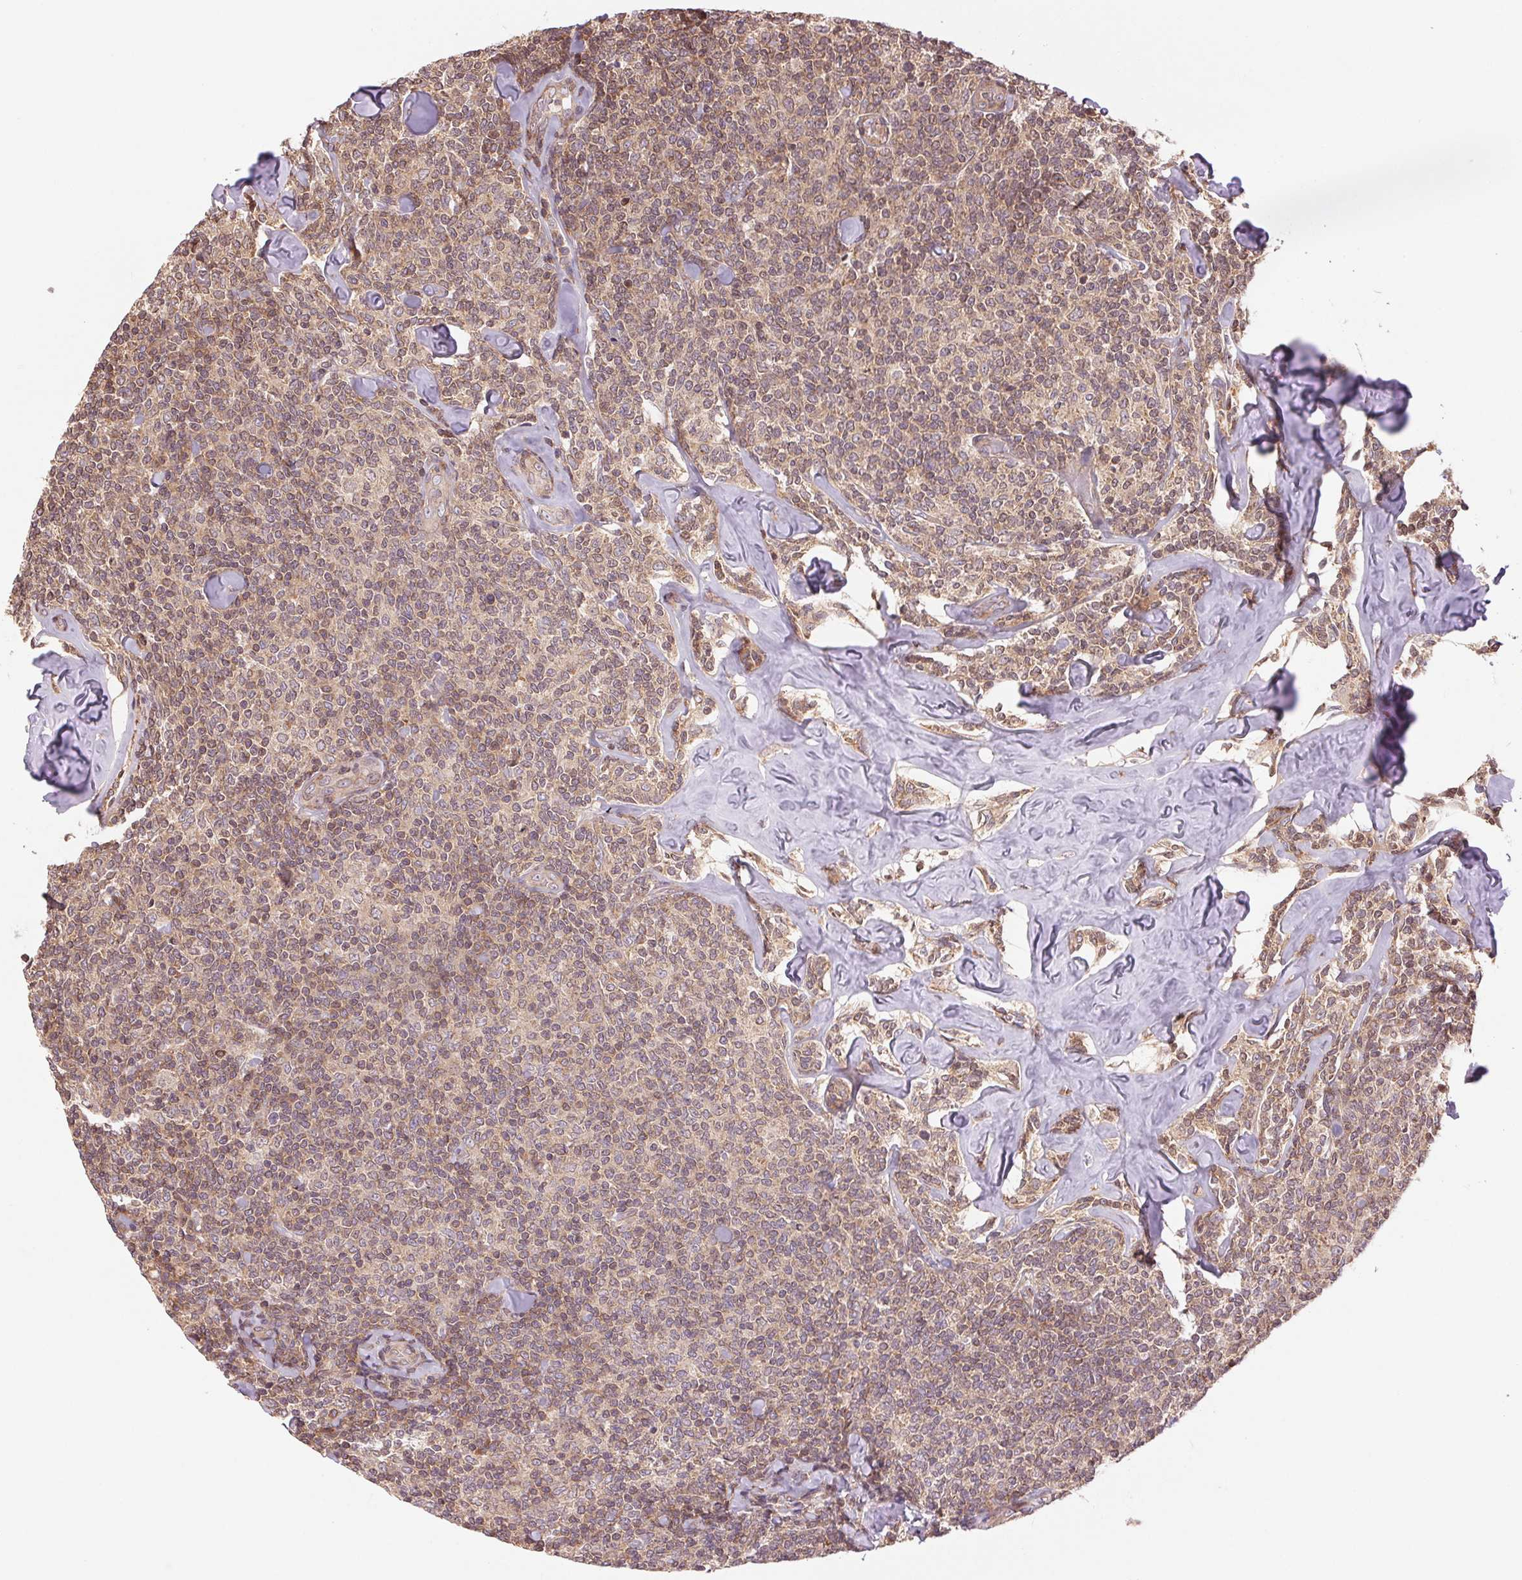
{"staining": {"intensity": "weak", "quantity": ">75%", "location": "cytoplasmic/membranous"}, "tissue": "lymphoma", "cell_type": "Tumor cells", "image_type": "cancer", "snomed": [{"axis": "morphology", "description": "Malignant lymphoma, non-Hodgkin's type, Low grade"}, {"axis": "topography", "description": "Lymph node"}], "caption": "Immunohistochemical staining of lymphoma demonstrates low levels of weak cytoplasmic/membranous expression in about >75% of tumor cells.", "gene": "BTF3L4", "patient": {"sex": "female", "age": 56}}